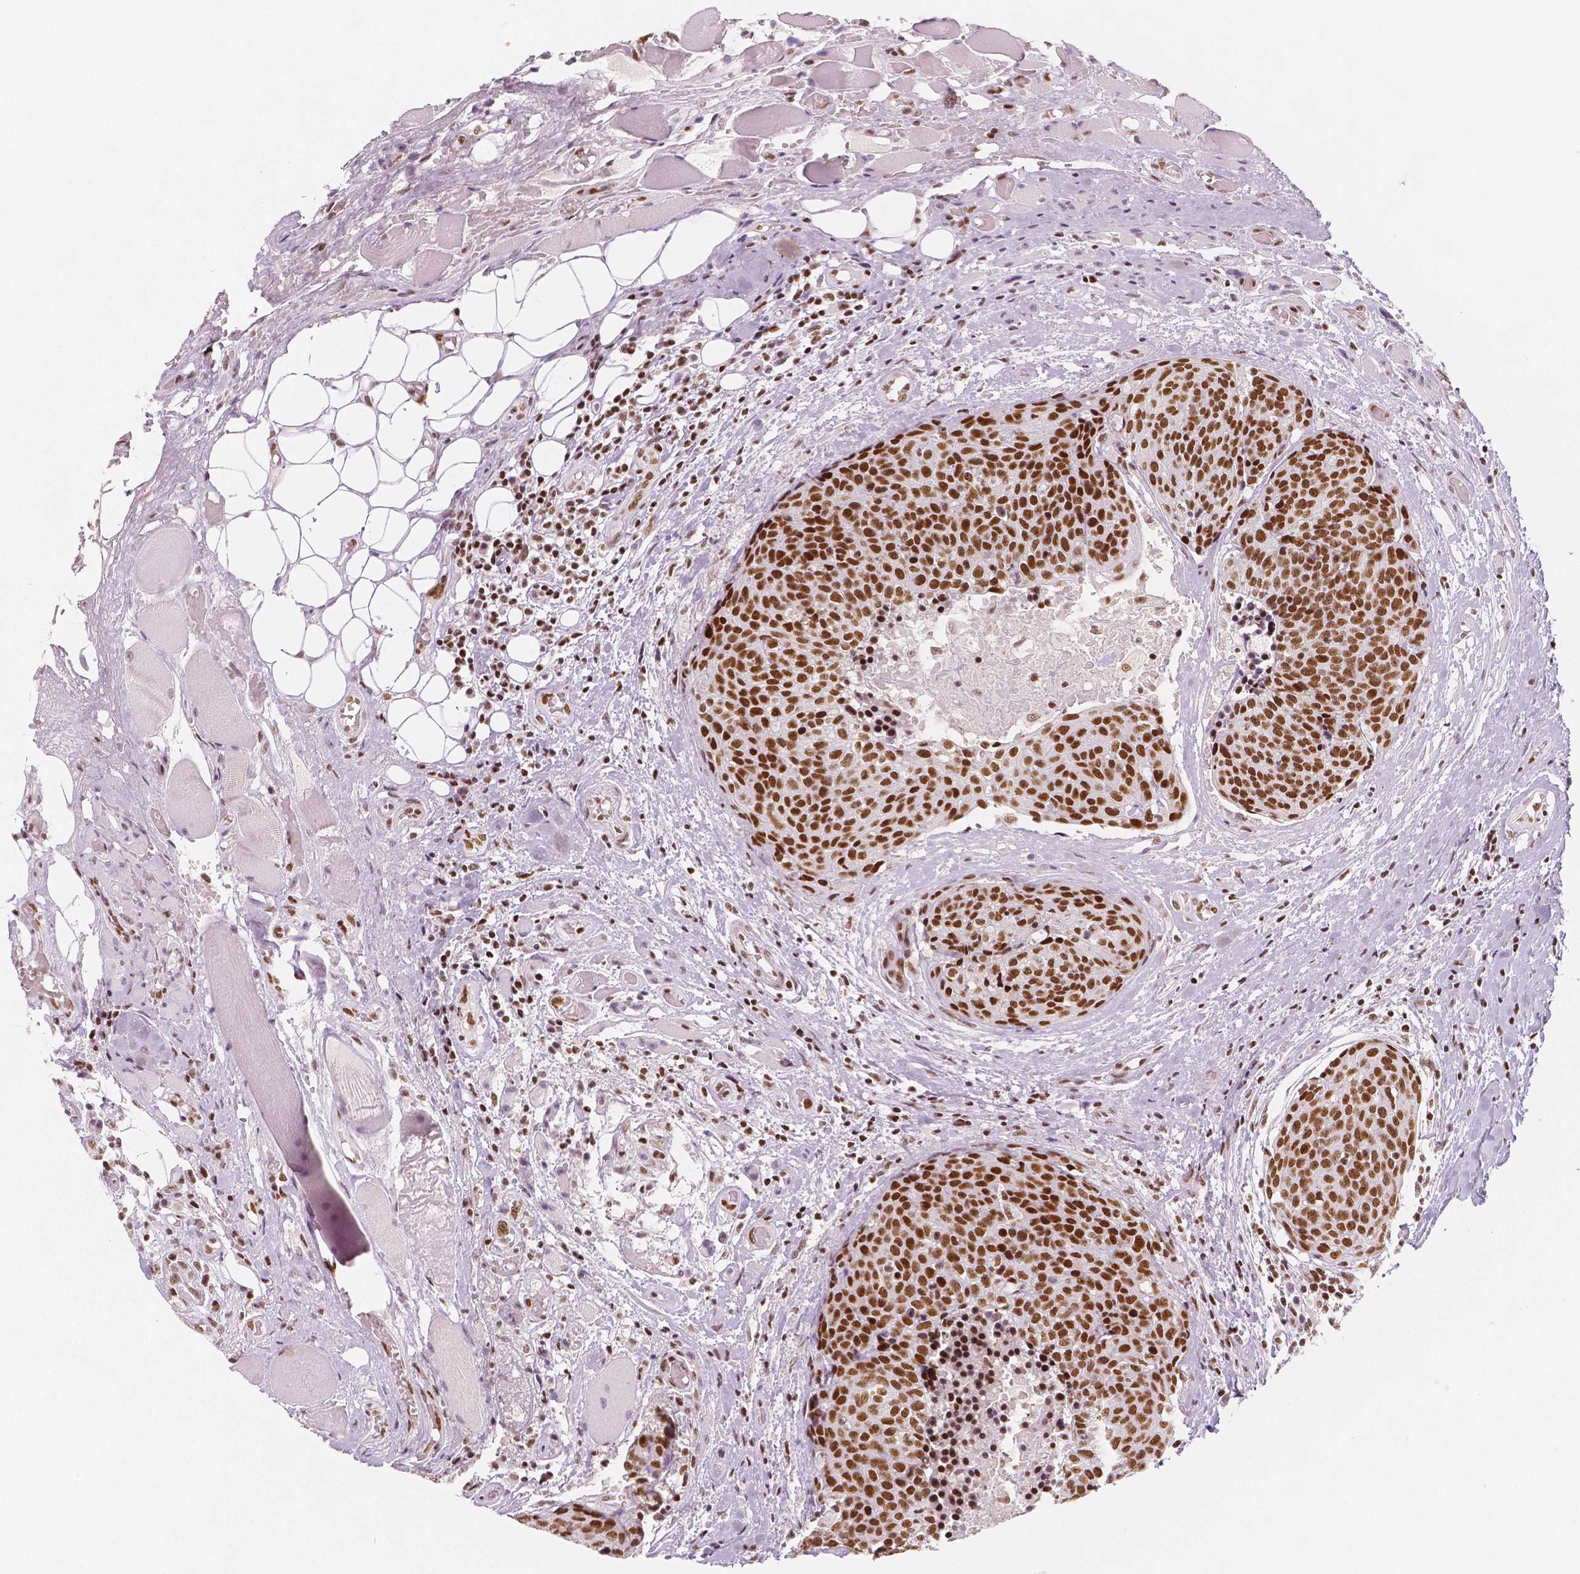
{"staining": {"intensity": "strong", "quantity": ">75%", "location": "nuclear"}, "tissue": "head and neck cancer", "cell_type": "Tumor cells", "image_type": "cancer", "snomed": [{"axis": "morphology", "description": "Squamous cell carcinoma, NOS"}, {"axis": "topography", "description": "Oral tissue"}, {"axis": "topography", "description": "Head-Neck"}], "caption": "DAB immunohistochemical staining of human head and neck squamous cell carcinoma displays strong nuclear protein expression in about >75% of tumor cells.", "gene": "HDAC1", "patient": {"sex": "male", "age": 64}}